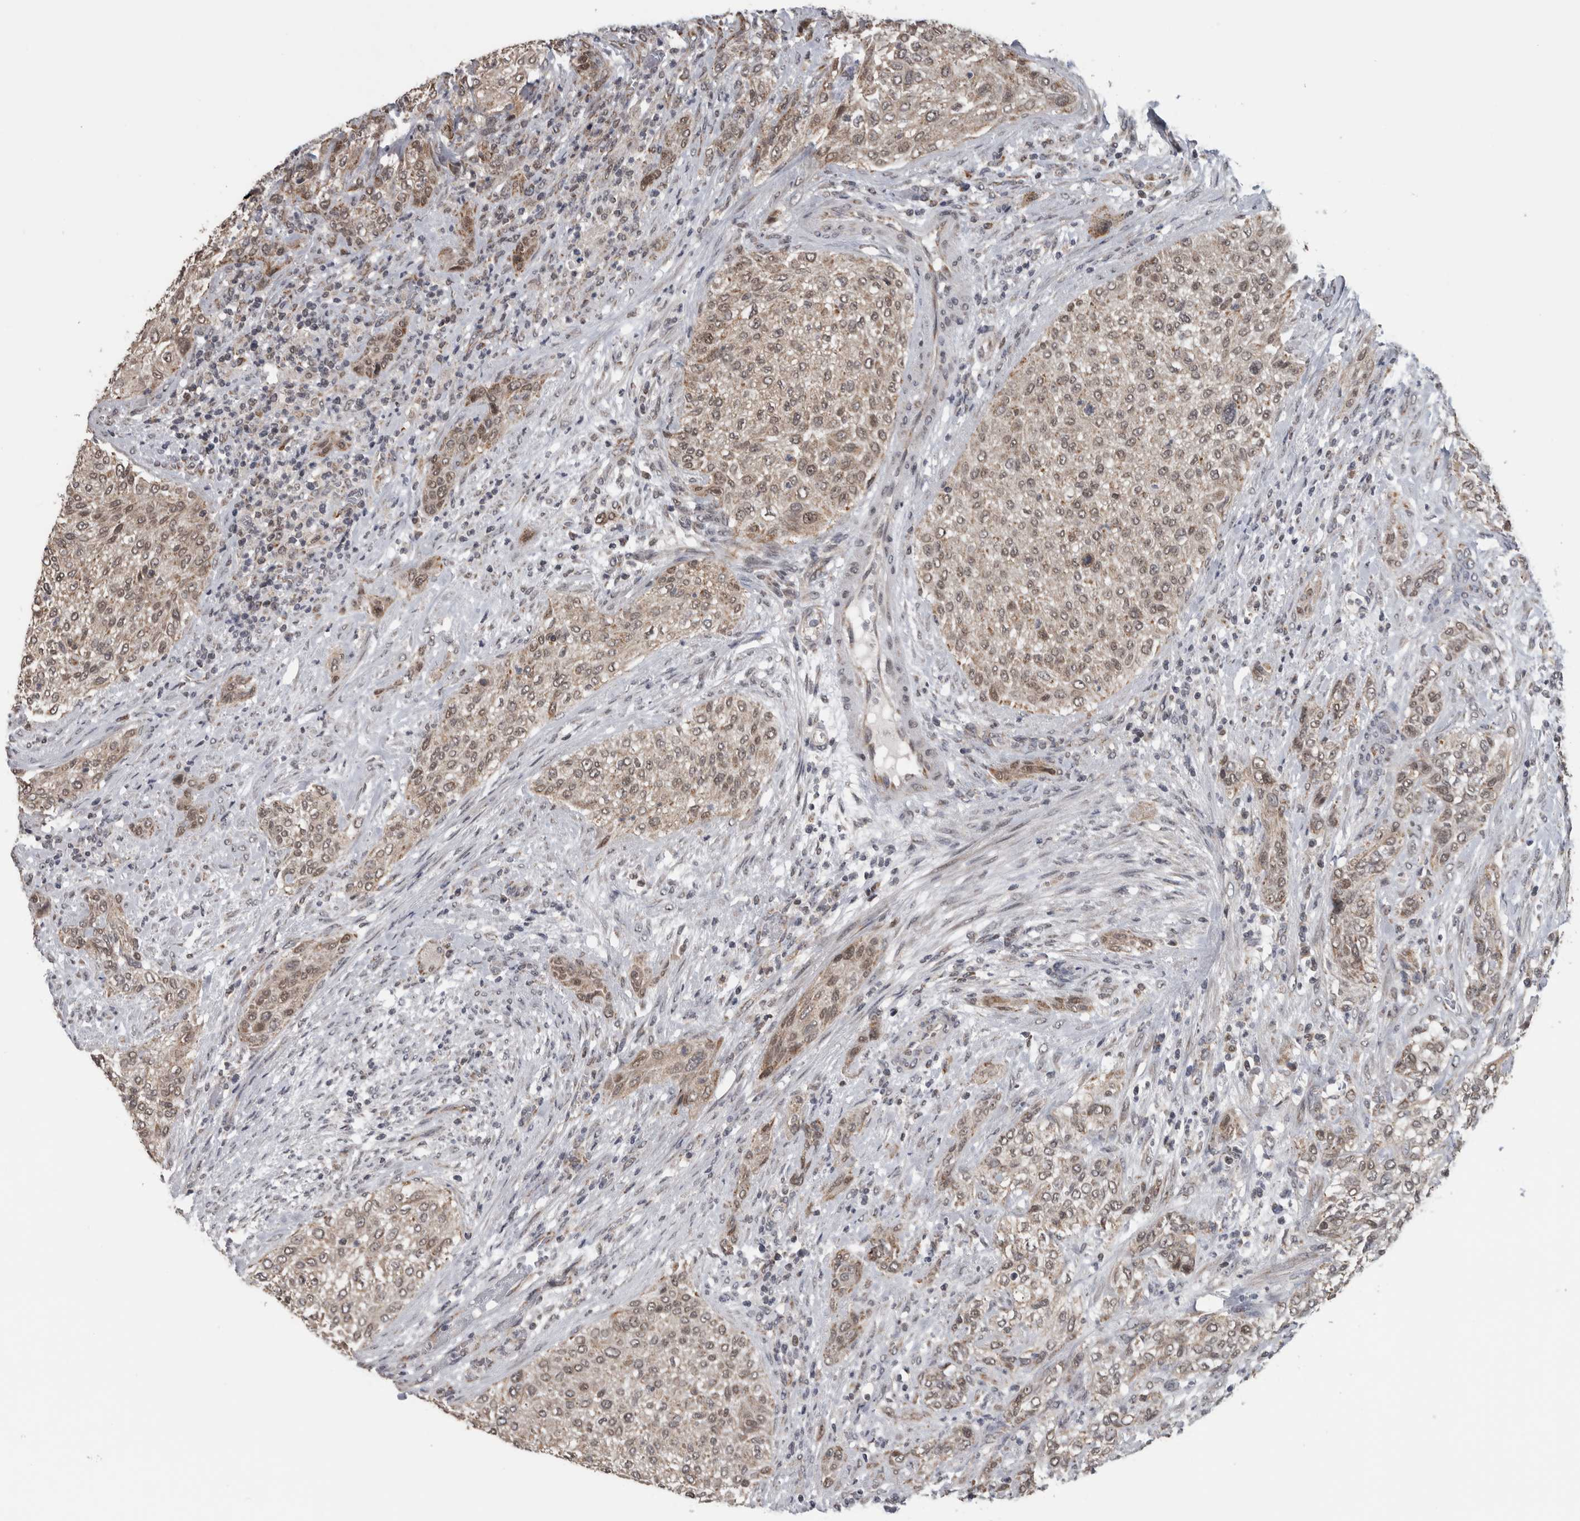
{"staining": {"intensity": "weak", "quantity": ">75%", "location": "cytoplasmic/membranous"}, "tissue": "urothelial cancer", "cell_type": "Tumor cells", "image_type": "cancer", "snomed": [{"axis": "morphology", "description": "Urothelial carcinoma, Low grade"}, {"axis": "morphology", "description": "Urothelial carcinoma, High grade"}, {"axis": "topography", "description": "Urinary bladder"}], "caption": "Protein expression analysis of urothelial cancer exhibits weak cytoplasmic/membranous staining in approximately >75% of tumor cells.", "gene": "OR2K2", "patient": {"sex": "male", "age": 35}}